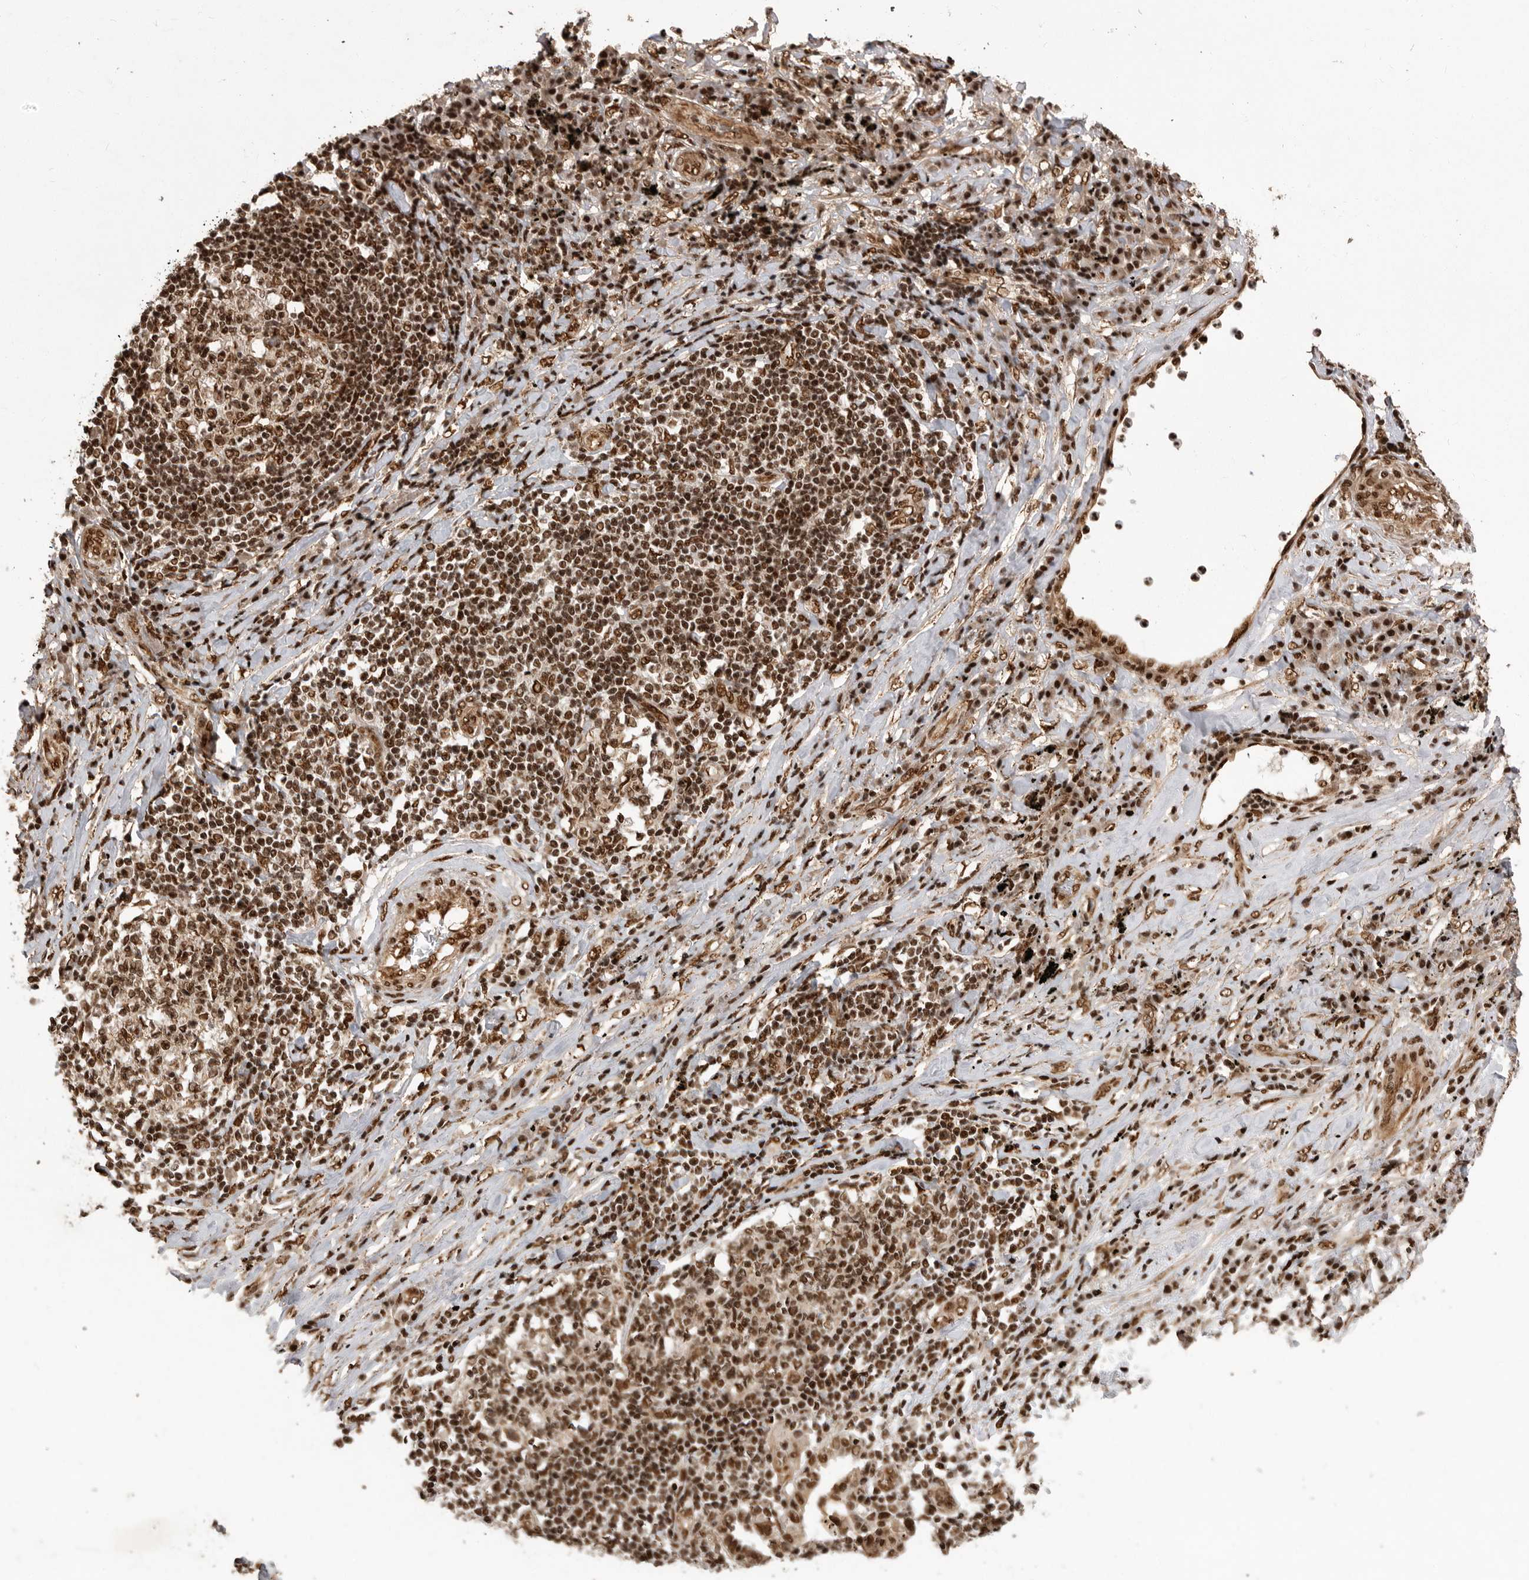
{"staining": {"intensity": "strong", "quantity": ">75%", "location": "nuclear"}, "tissue": "lung cancer", "cell_type": "Tumor cells", "image_type": "cancer", "snomed": [{"axis": "morphology", "description": "Squamous cell carcinoma, NOS"}, {"axis": "topography", "description": "Lung"}], "caption": "Immunohistochemistry (IHC) staining of lung cancer, which displays high levels of strong nuclear expression in about >75% of tumor cells indicating strong nuclear protein staining. The staining was performed using DAB (3,3'-diaminobenzidine) (brown) for protein detection and nuclei were counterstained in hematoxylin (blue).", "gene": "PPP1R8", "patient": {"sex": "female", "age": 63}}